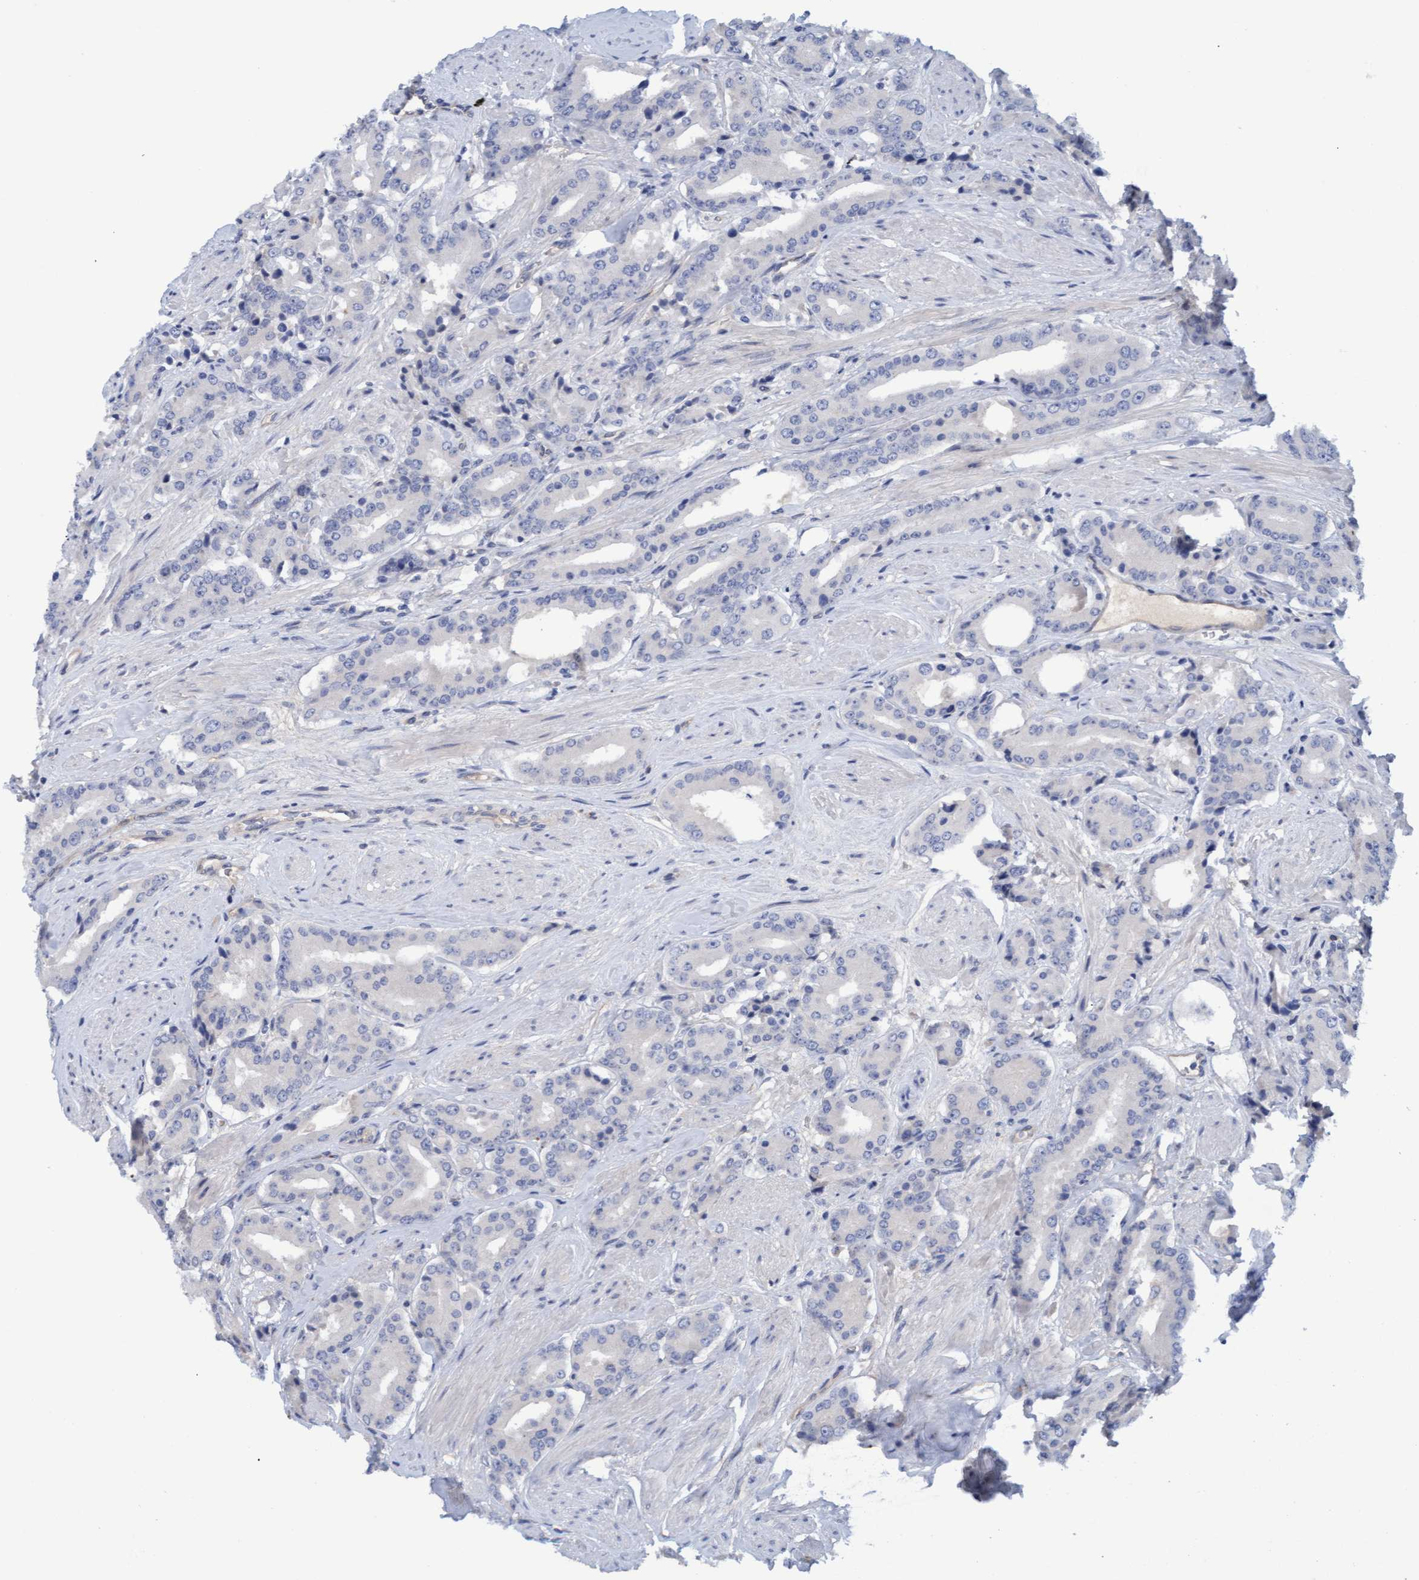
{"staining": {"intensity": "negative", "quantity": "none", "location": "none"}, "tissue": "prostate cancer", "cell_type": "Tumor cells", "image_type": "cancer", "snomed": [{"axis": "morphology", "description": "Adenocarcinoma, High grade"}, {"axis": "topography", "description": "Prostate"}], "caption": "The IHC image has no significant staining in tumor cells of prostate cancer (adenocarcinoma (high-grade)) tissue.", "gene": "STXBP1", "patient": {"sex": "male", "age": 71}}